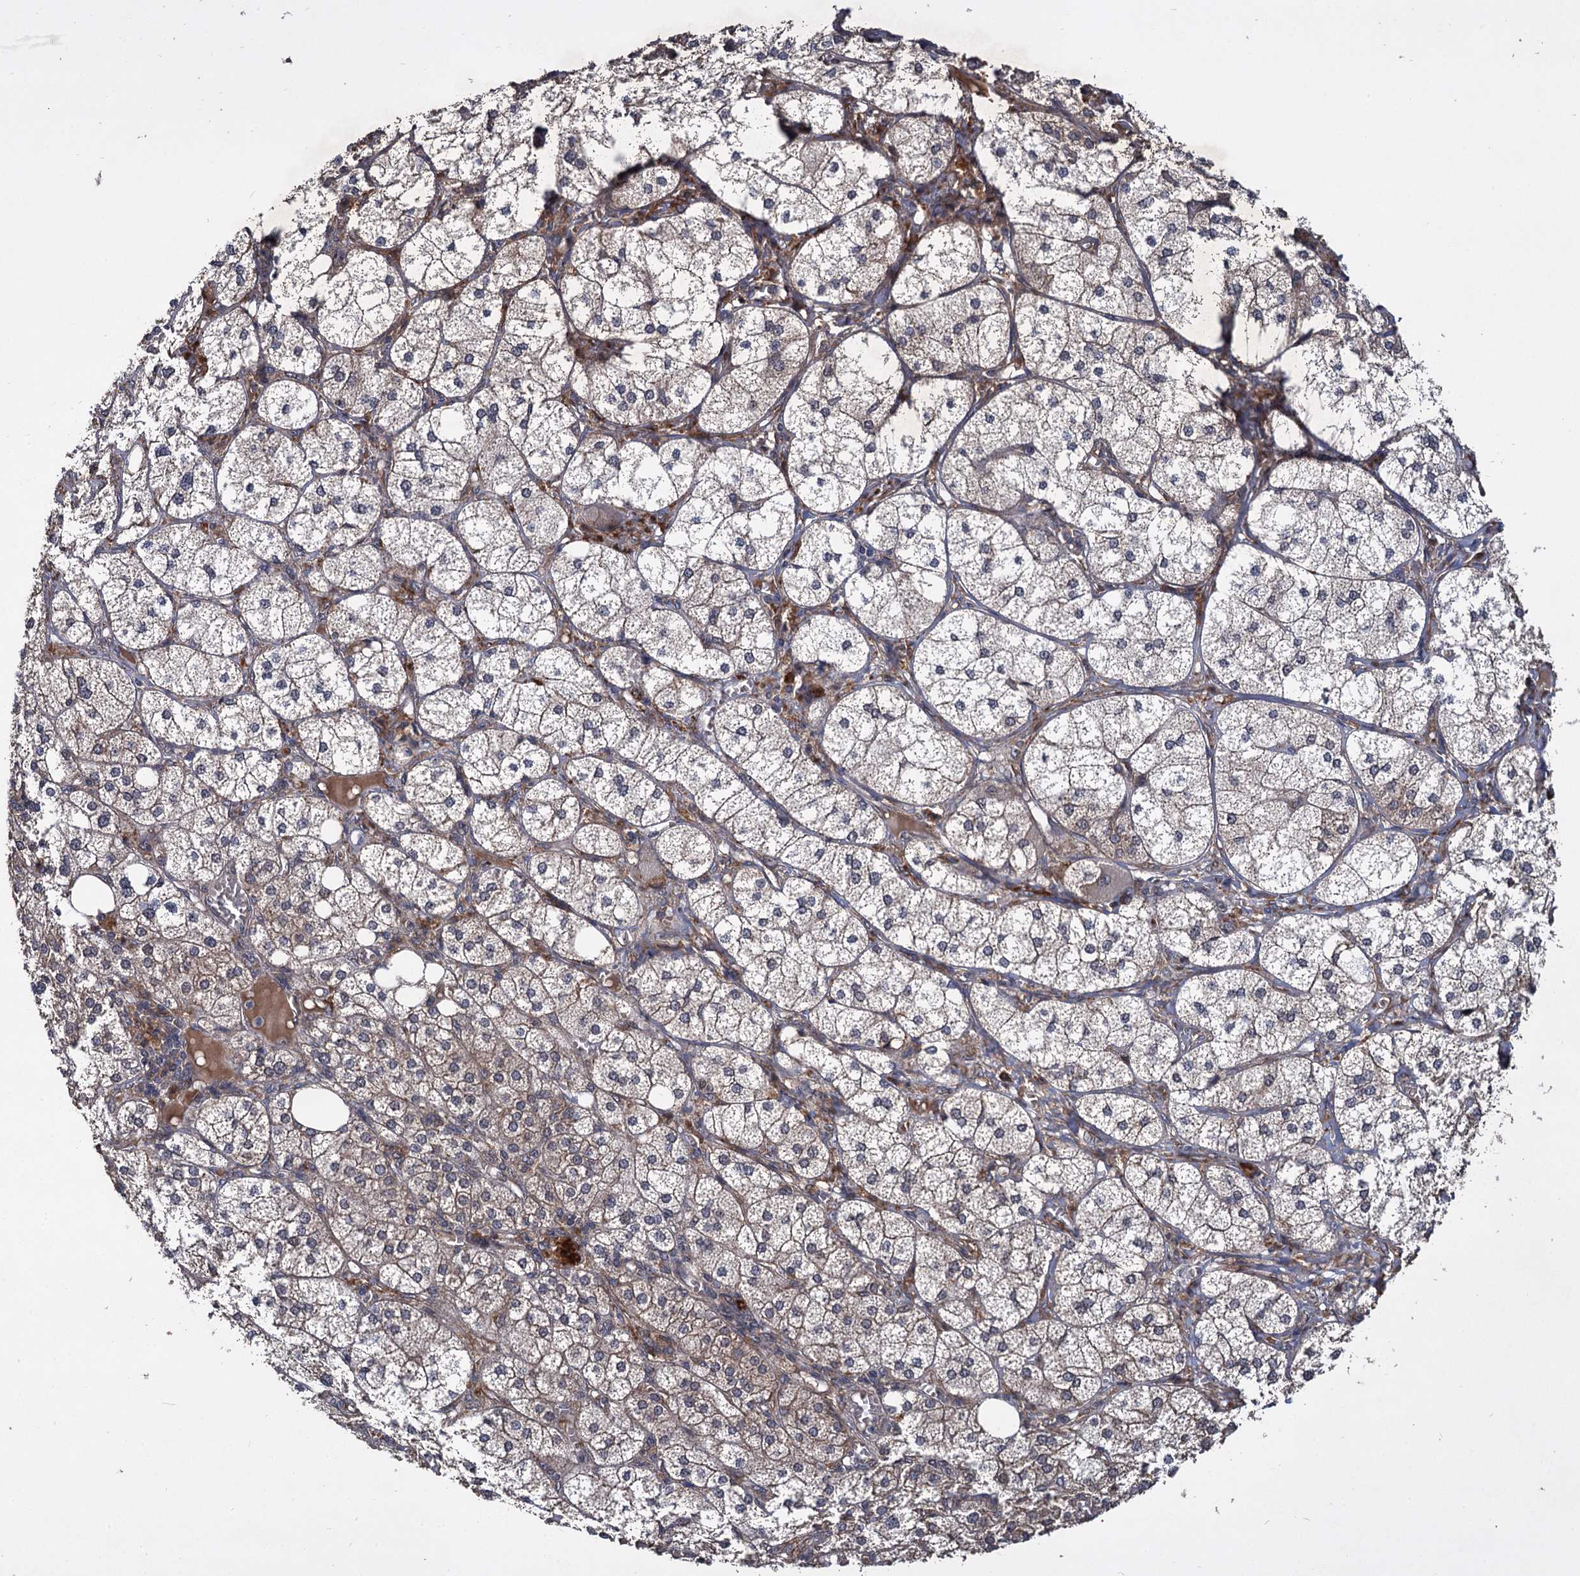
{"staining": {"intensity": "moderate", "quantity": "25%-75%", "location": "cytoplasmic/membranous"}, "tissue": "adrenal gland", "cell_type": "Glandular cells", "image_type": "normal", "snomed": [{"axis": "morphology", "description": "Normal tissue, NOS"}, {"axis": "topography", "description": "Adrenal gland"}], "caption": "A high-resolution micrograph shows immunohistochemistry (IHC) staining of normal adrenal gland, which shows moderate cytoplasmic/membranous staining in approximately 25%-75% of glandular cells.", "gene": "INPPL1", "patient": {"sex": "female", "age": 61}}